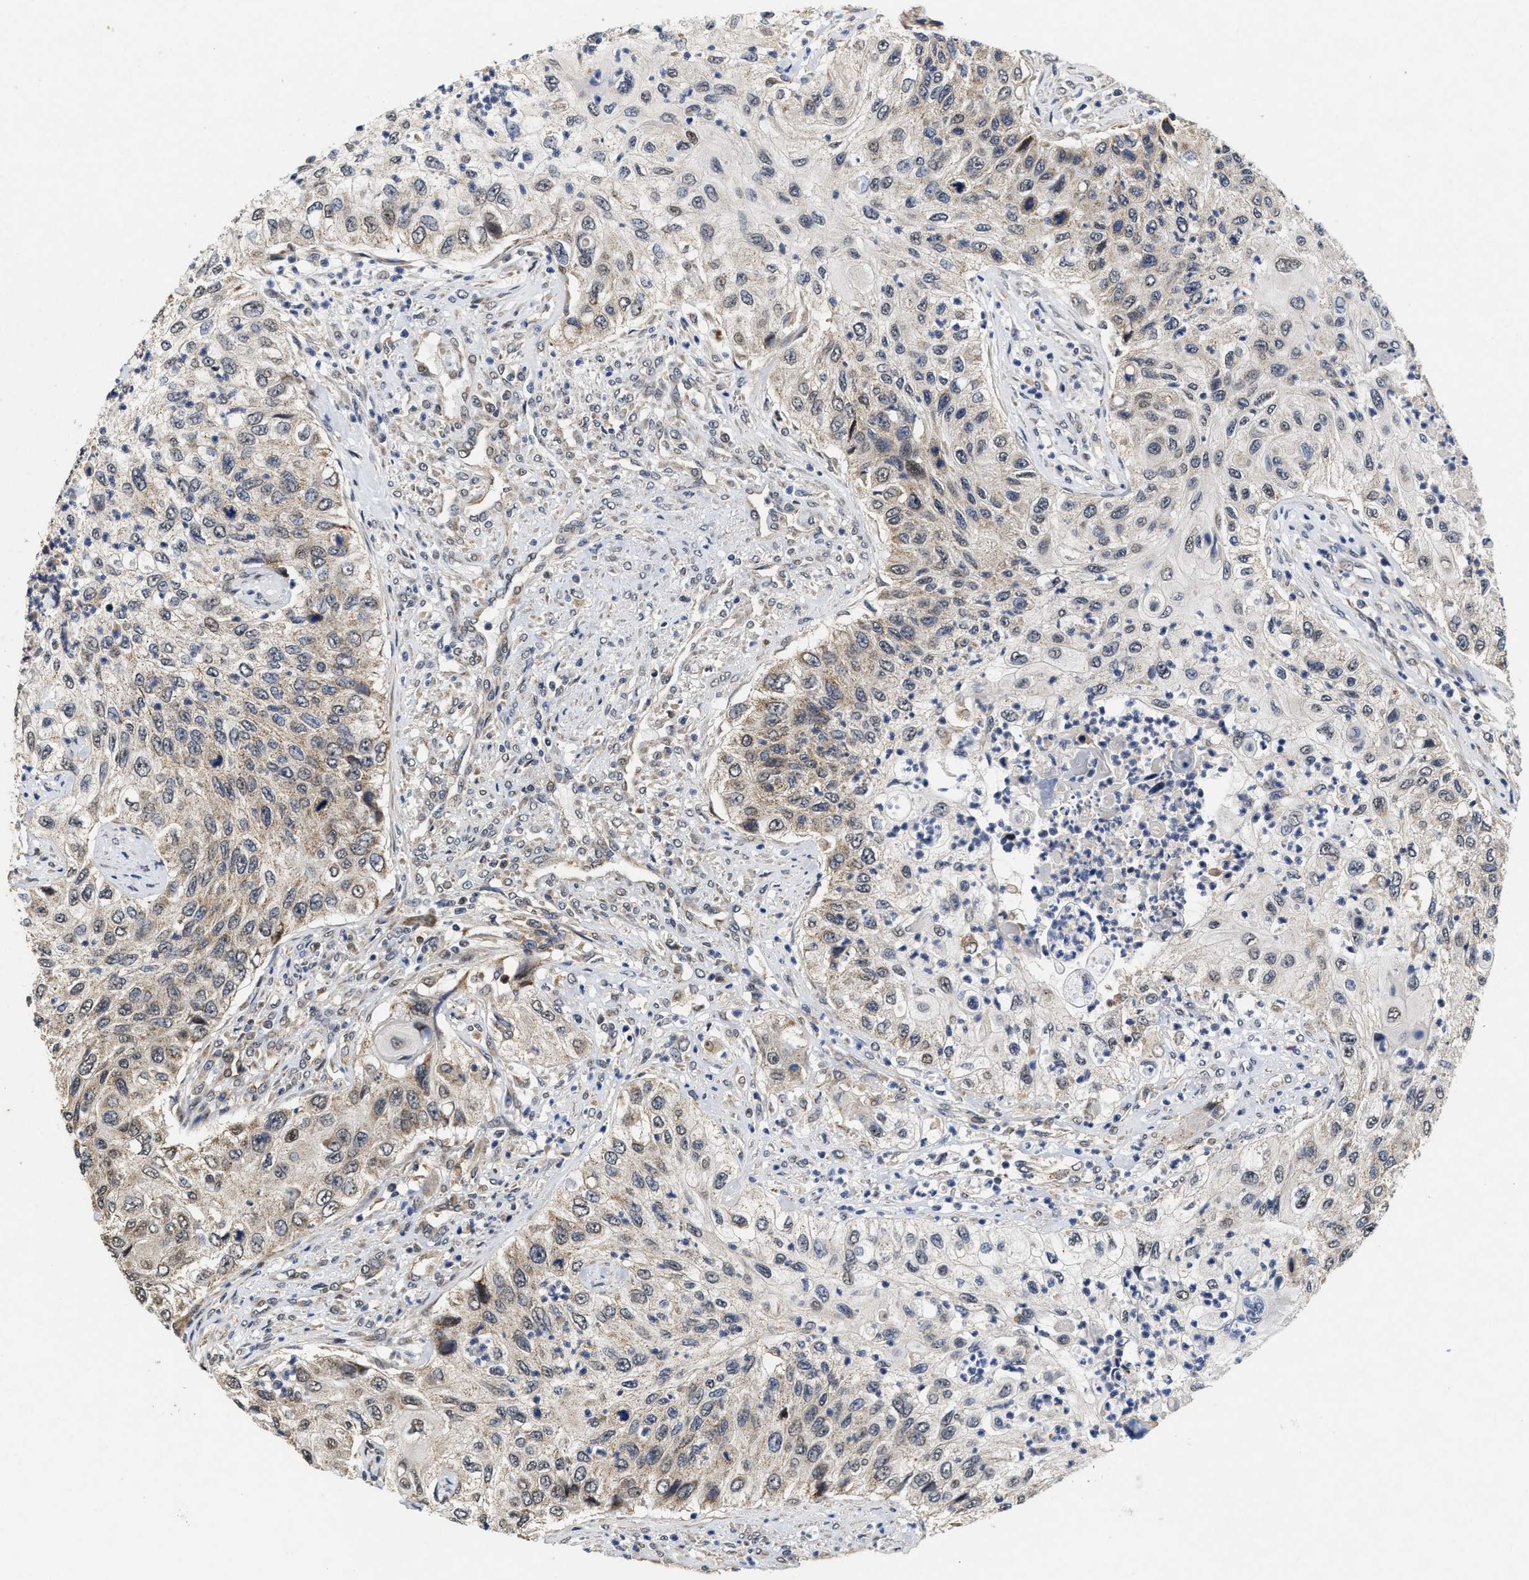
{"staining": {"intensity": "weak", "quantity": "25%-75%", "location": "cytoplasmic/membranous"}, "tissue": "urothelial cancer", "cell_type": "Tumor cells", "image_type": "cancer", "snomed": [{"axis": "morphology", "description": "Urothelial carcinoma, High grade"}, {"axis": "topography", "description": "Urinary bladder"}], "caption": "IHC histopathology image of neoplastic tissue: human urothelial carcinoma (high-grade) stained using immunohistochemistry displays low levels of weak protein expression localized specifically in the cytoplasmic/membranous of tumor cells, appearing as a cytoplasmic/membranous brown color.", "gene": "SCYL2", "patient": {"sex": "female", "age": 60}}